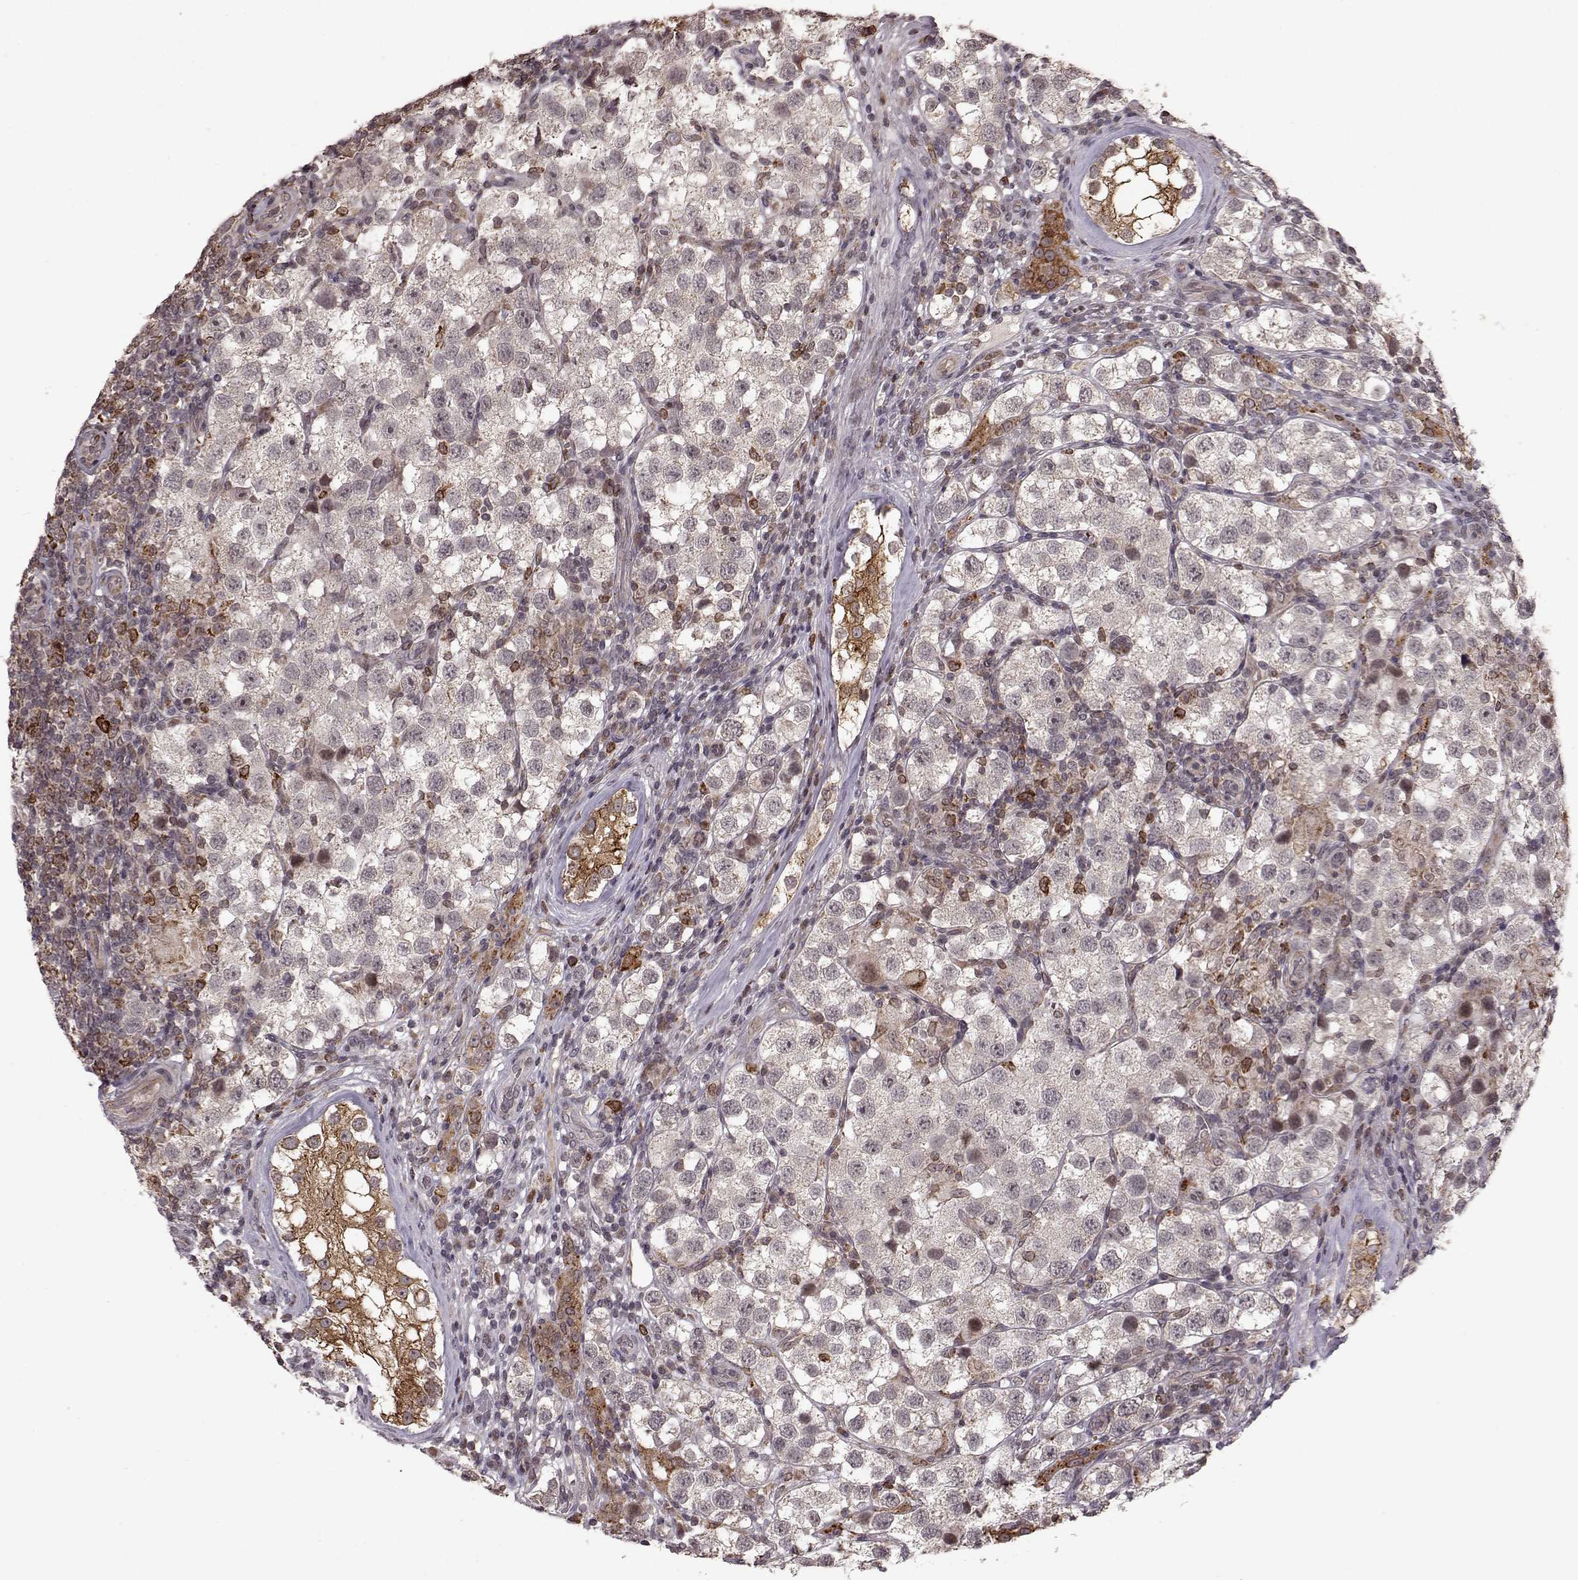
{"staining": {"intensity": "negative", "quantity": "none", "location": "none"}, "tissue": "testis cancer", "cell_type": "Tumor cells", "image_type": "cancer", "snomed": [{"axis": "morphology", "description": "Seminoma, NOS"}, {"axis": "topography", "description": "Testis"}], "caption": "This is a histopathology image of immunohistochemistry (IHC) staining of seminoma (testis), which shows no expression in tumor cells. (Immunohistochemistry (ihc), brightfield microscopy, high magnification).", "gene": "ELOVL5", "patient": {"sex": "male", "age": 37}}